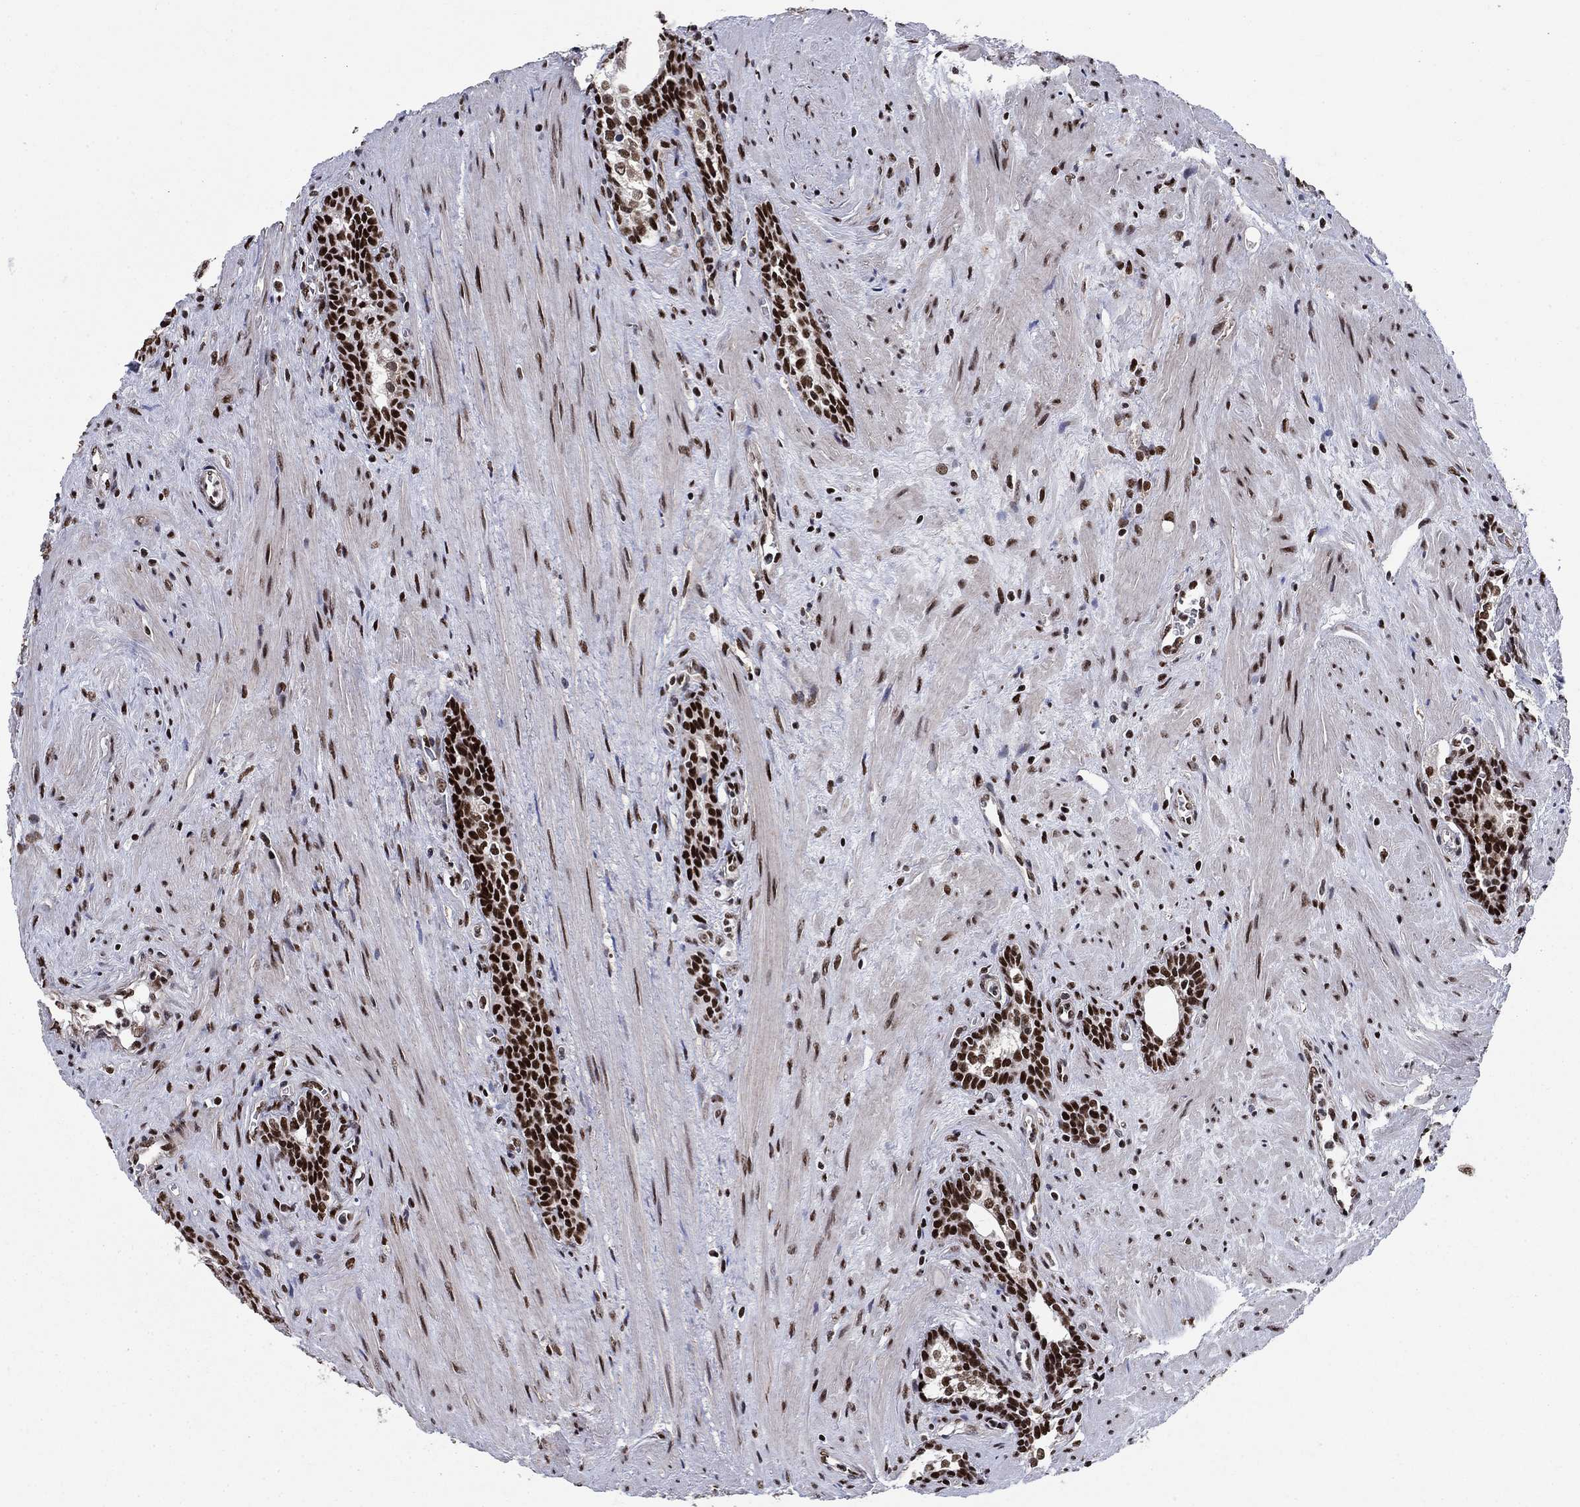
{"staining": {"intensity": "strong", "quantity": ">75%", "location": "nuclear"}, "tissue": "prostate cancer", "cell_type": "Tumor cells", "image_type": "cancer", "snomed": [{"axis": "morphology", "description": "Adenocarcinoma, NOS"}, {"axis": "morphology", "description": "Adenocarcinoma, High grade"}, {"axis": "topography", "description": "Prostate"}], "caption": "The histopathology image exhibits staining of prostate cancer (adenocarcinoma), revealing strong nuclear protein expression (brown color) within tumor cells.", "gene": "RPRD1B", "patient": {"sex": "male", "age": 61}}